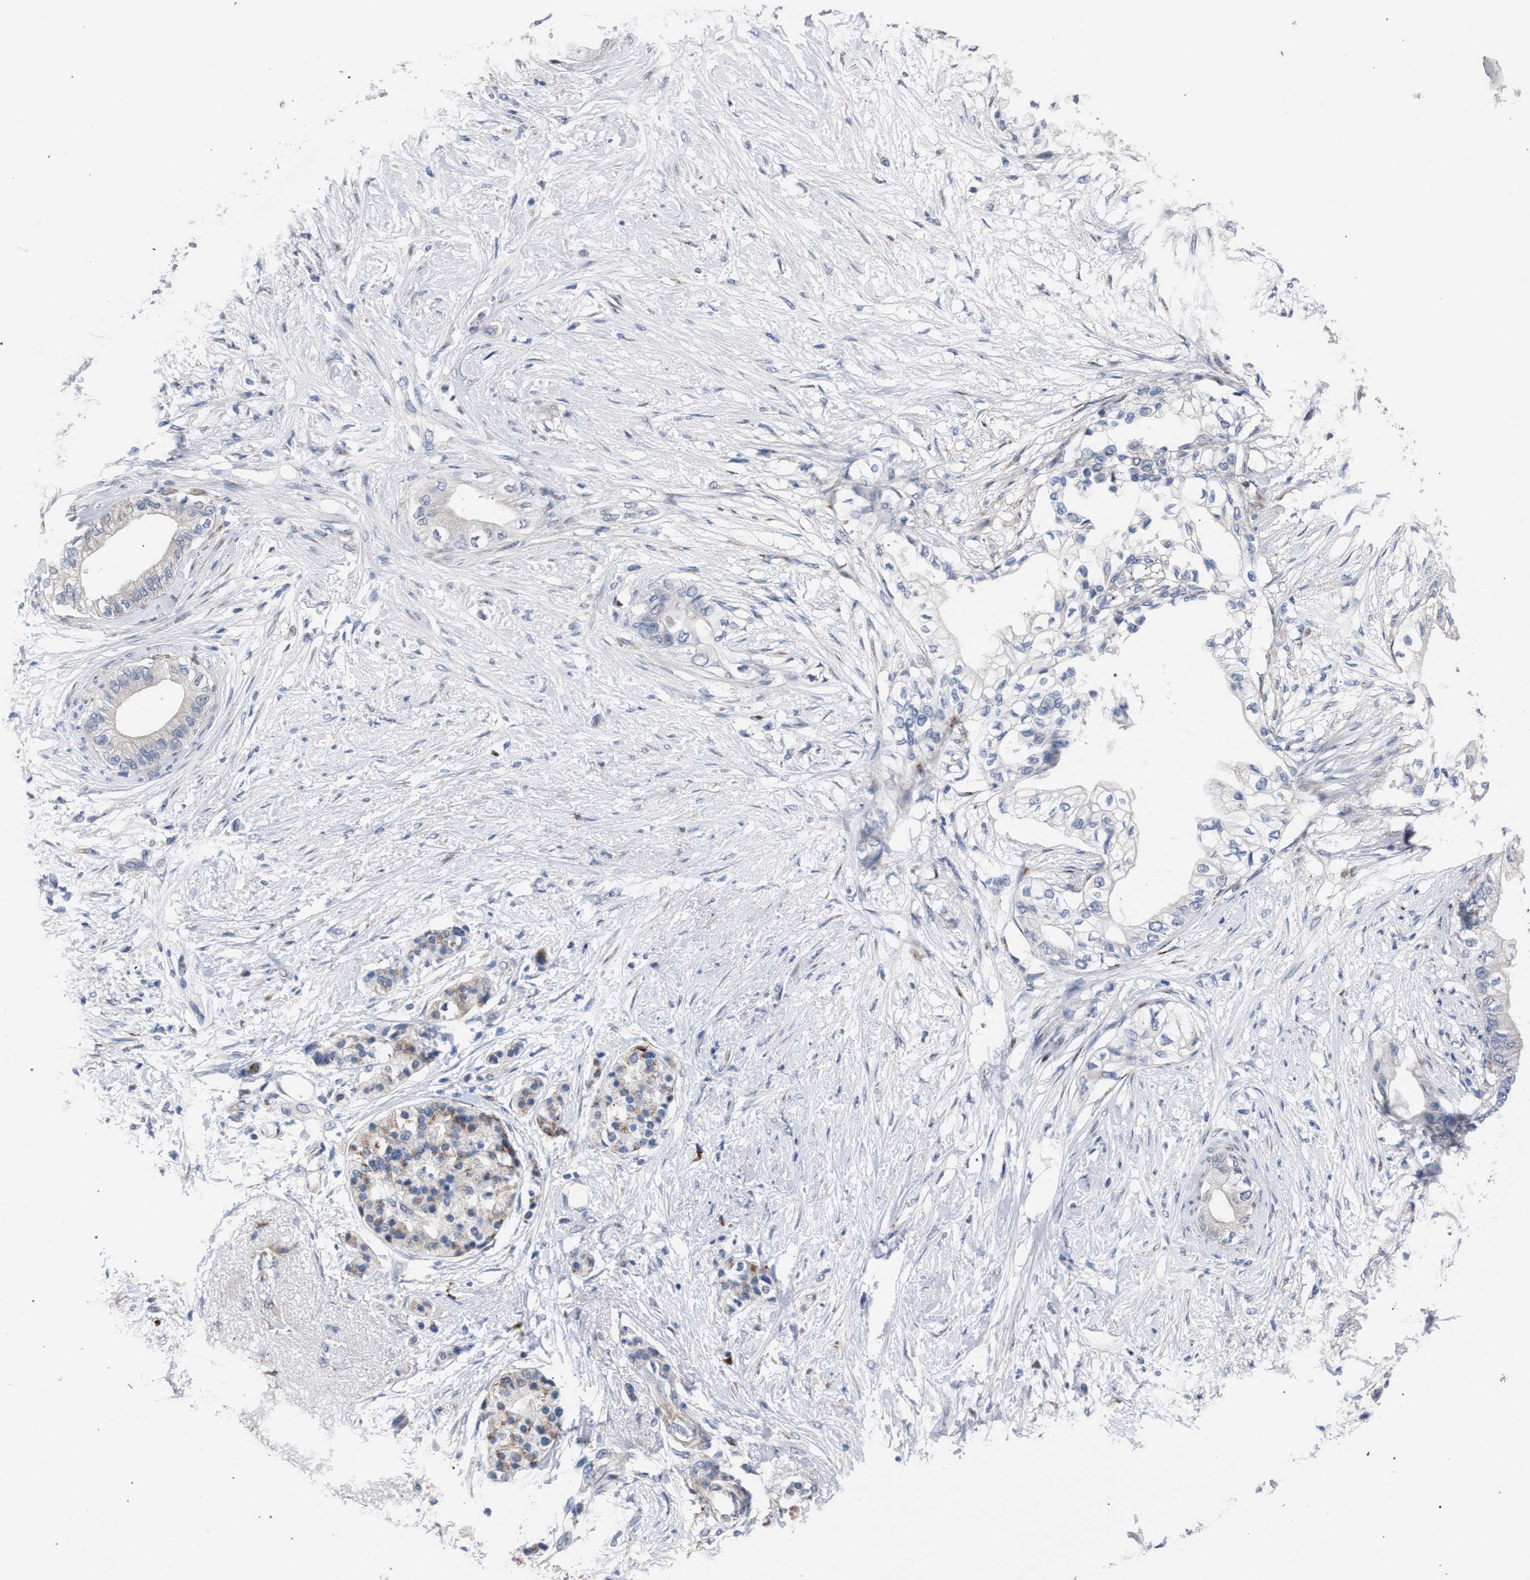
{"staining": {"intensity": "negative", "quantity": "none", "location": "none"}, "tissue": "pancreatic cancer", "cell_type": "Tumor cells", "image_type": "cancer", "snomed": [{"axis": "morphology", "description": "Normal tissue, NOS"}, {"axis": "morphology", "description": "Adenocarcinoma, NOS"}, {"axis": "topography", "description": "Pancreas"}, {"axis": "topography", "description": "Duodenum"}], "caption": "Micrograph shows no significant protein positivity in tumor cells of pancreatic cancer.", "gene": "RNF135", "patient": {"sex": "female", "age": 60}}